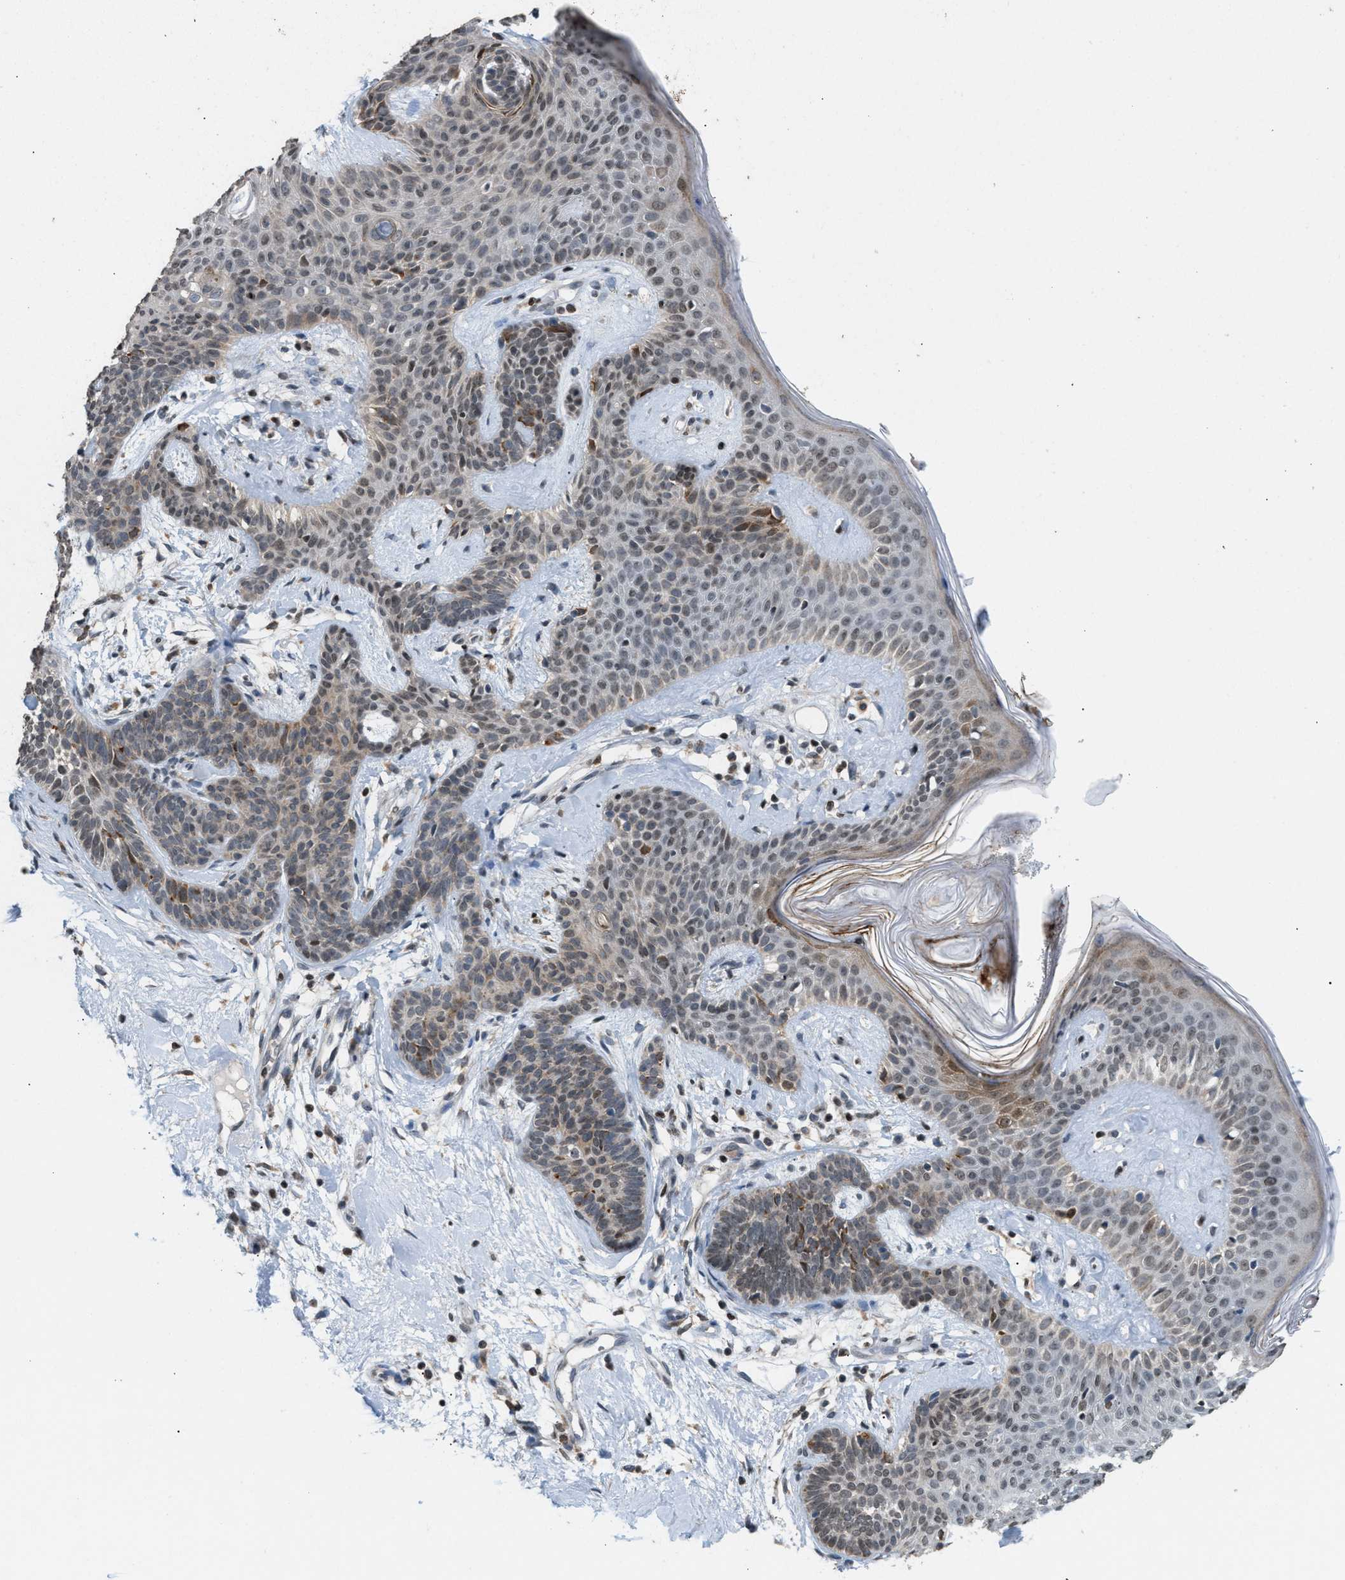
{"staining": {"intensity": "weak", "quantity": "25%-75%", "location": "cytoplasmic/membranous"}, "tissue": "skin cancer", "cell_type": "Tumor cells", "image_type": "cancer", "snomed": [{"axis": "morphology", "description": "Developmental malformation"}, {"axis": "morphology", "description": "Basal cell carcinoma"}, {"axis": "topography", "description": "Skin"}], "caption": "Brown immunohistochemical staining in skin basal cell carcinoma demonstrates weak cytoplasmic/membranous positivity in about 25%-75% of tumor cells.", "gene": "PRUNE2", "patient": {"sex": "female", "age": 62}}